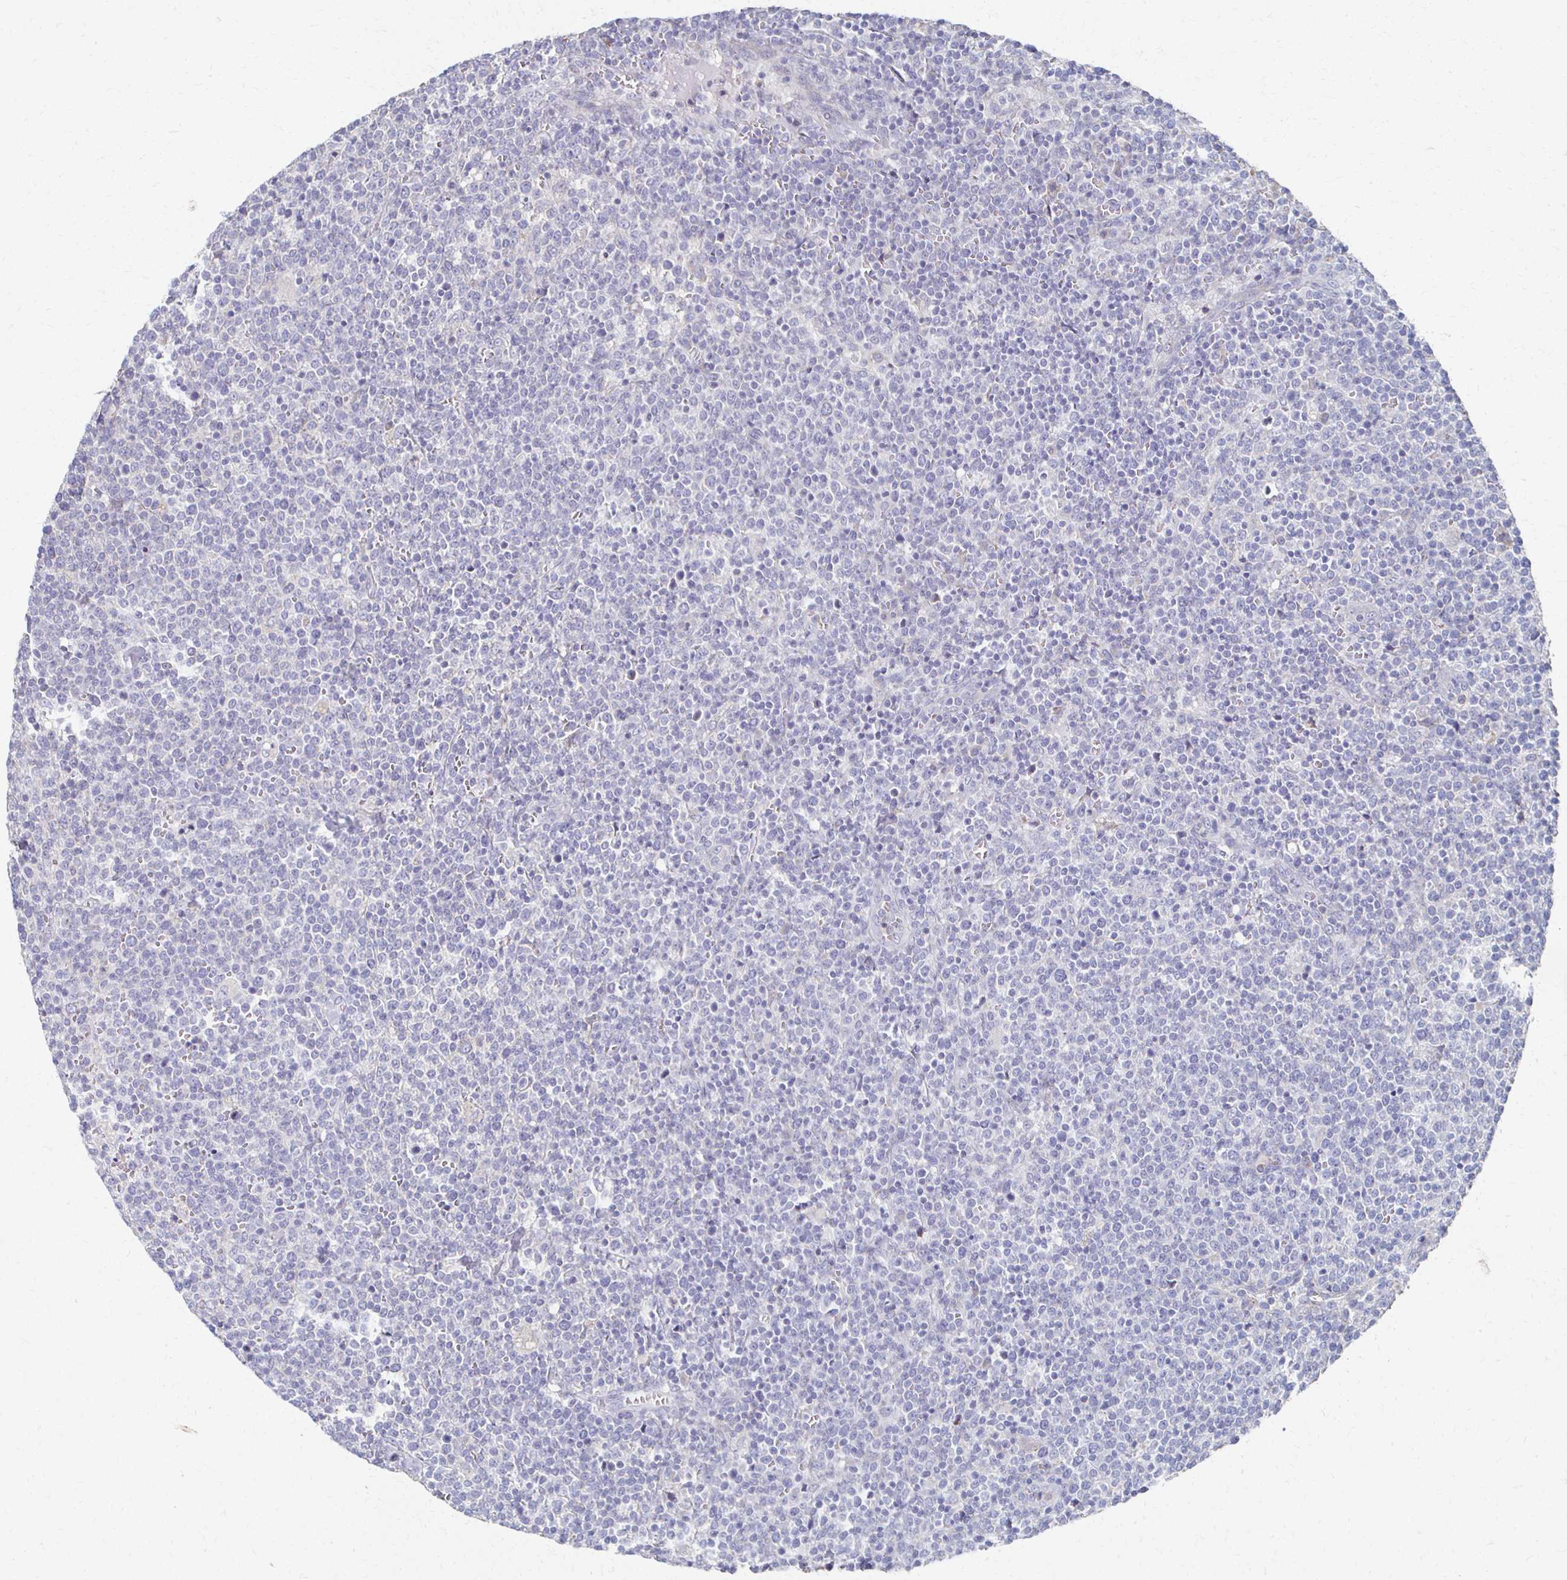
{"staining": {"intensity": "negative", "quantity": "none", "location": "none"}, "tissue": "lymphoma", "cell_type": "Tumor cells", "image_type": "cancer", "snomed": [{"axis": "morphology", "description": "Malignant lymphoma, non-Hodgkin's type, High grade"}, {"axis": "topography", "description": "Lymph node"}], "caption": "High magnification brightfield microscopy of high-grade malignant lymphoma, non-Hodgkin's type stained with DAB (3,3'-diaminobenzidine) (brown) and counterstained with hematoxylin (blue): tumor cells show no significant positivity. The staining is performed using DAB brown chromogen with nuclei counter-stained in using hematoxylin.", "gene": "CX3CR1", "patient": {"sex": "male", "age": 61}}